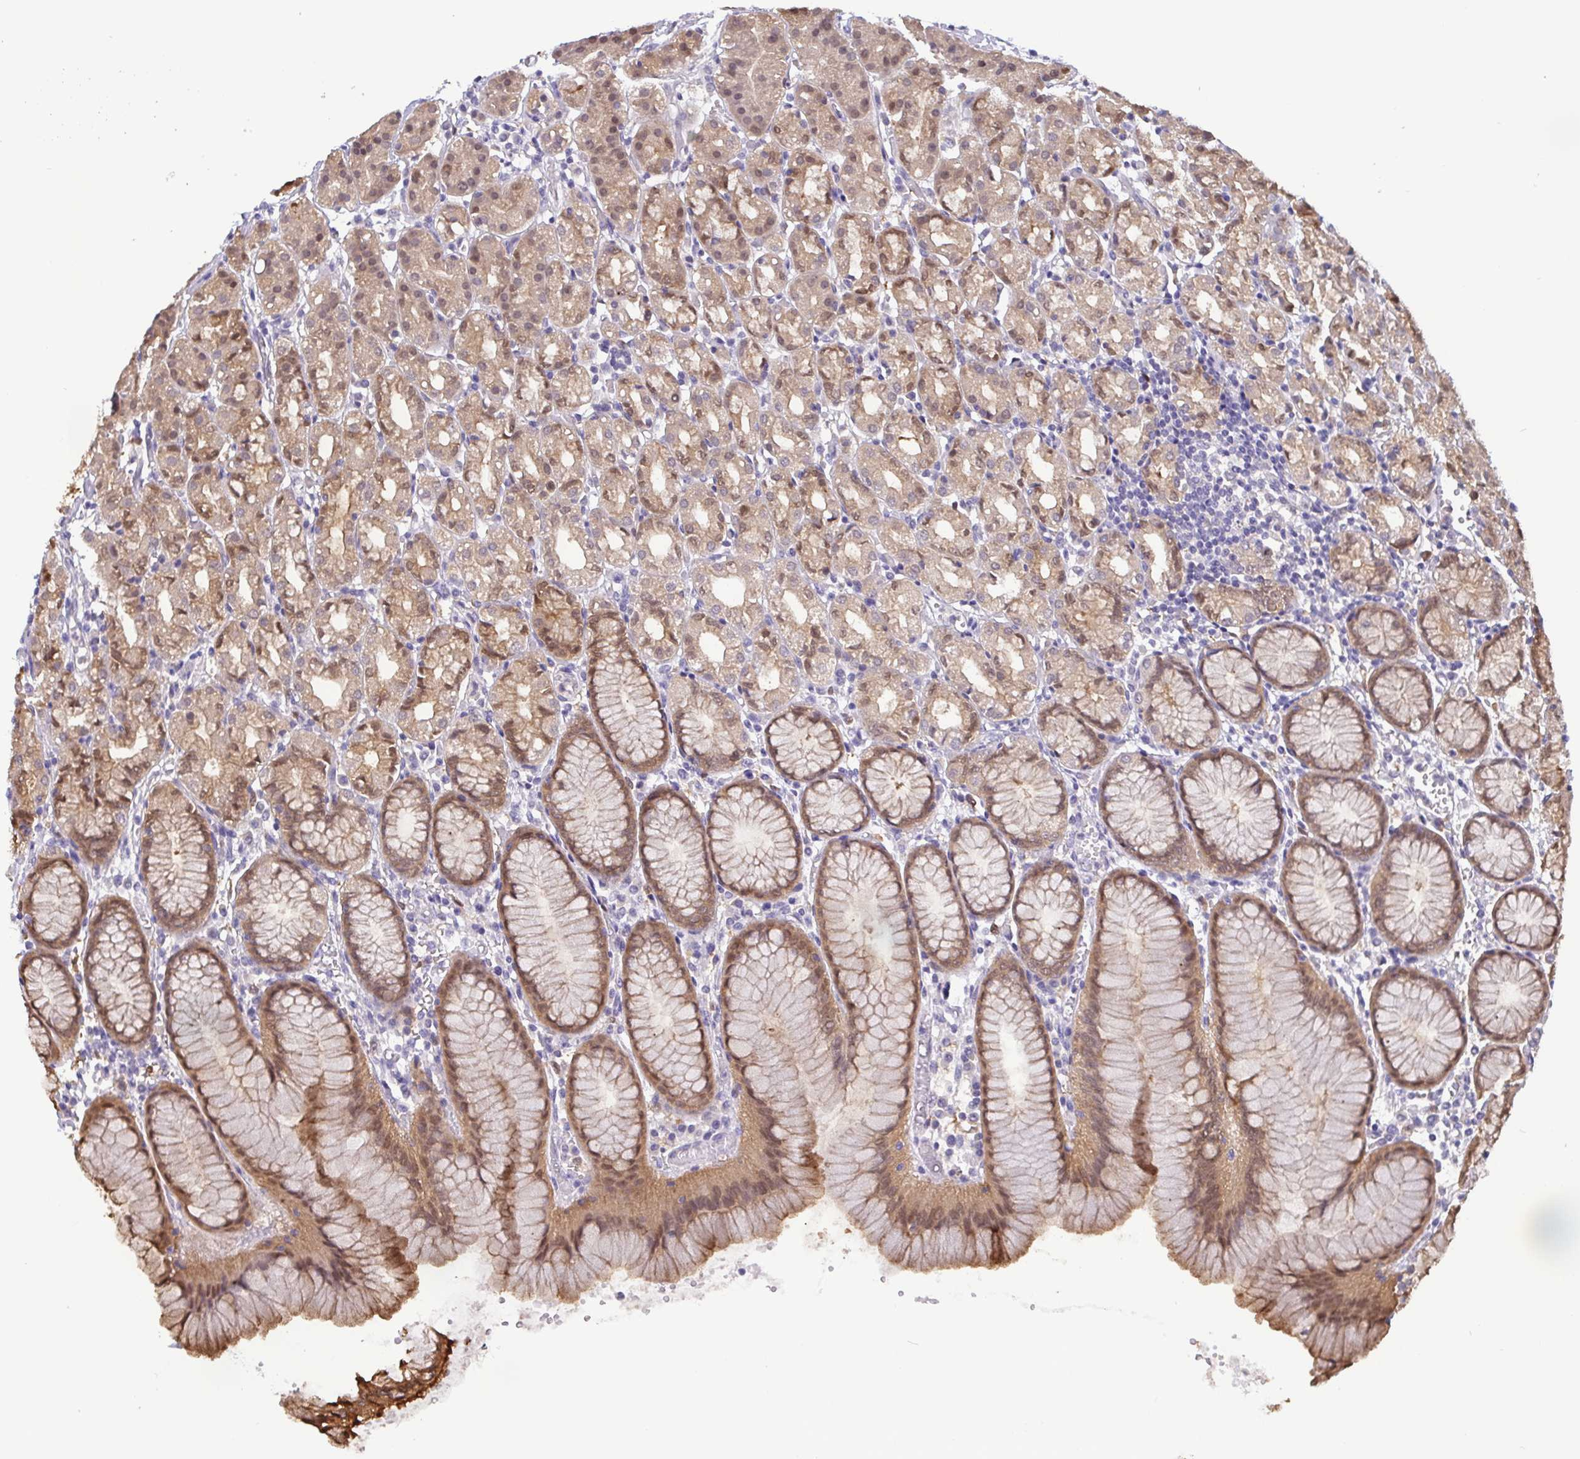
{"staining": {"intensity": "moderate", "quantity": "25%-75%", "location": "cytoplasmic/membranous,nuclear"}, "tissue": "stomach", "cell_type": "Glandular cells", "image_type": "normal", "snomed": [{"axis": "morphology", "description": "Normal tissue, NOS"}, {"axis": "topography", "description": "Stomach"}], "caption": "Protein expression by immunohistochemistry reveals moderate cytoplasmic/membranous,nuclear staining in approximately 25%-75% of glandular cells in normal stomach.", "gene": "IDH1", "patient": {"sex": "female", "age": 57}}